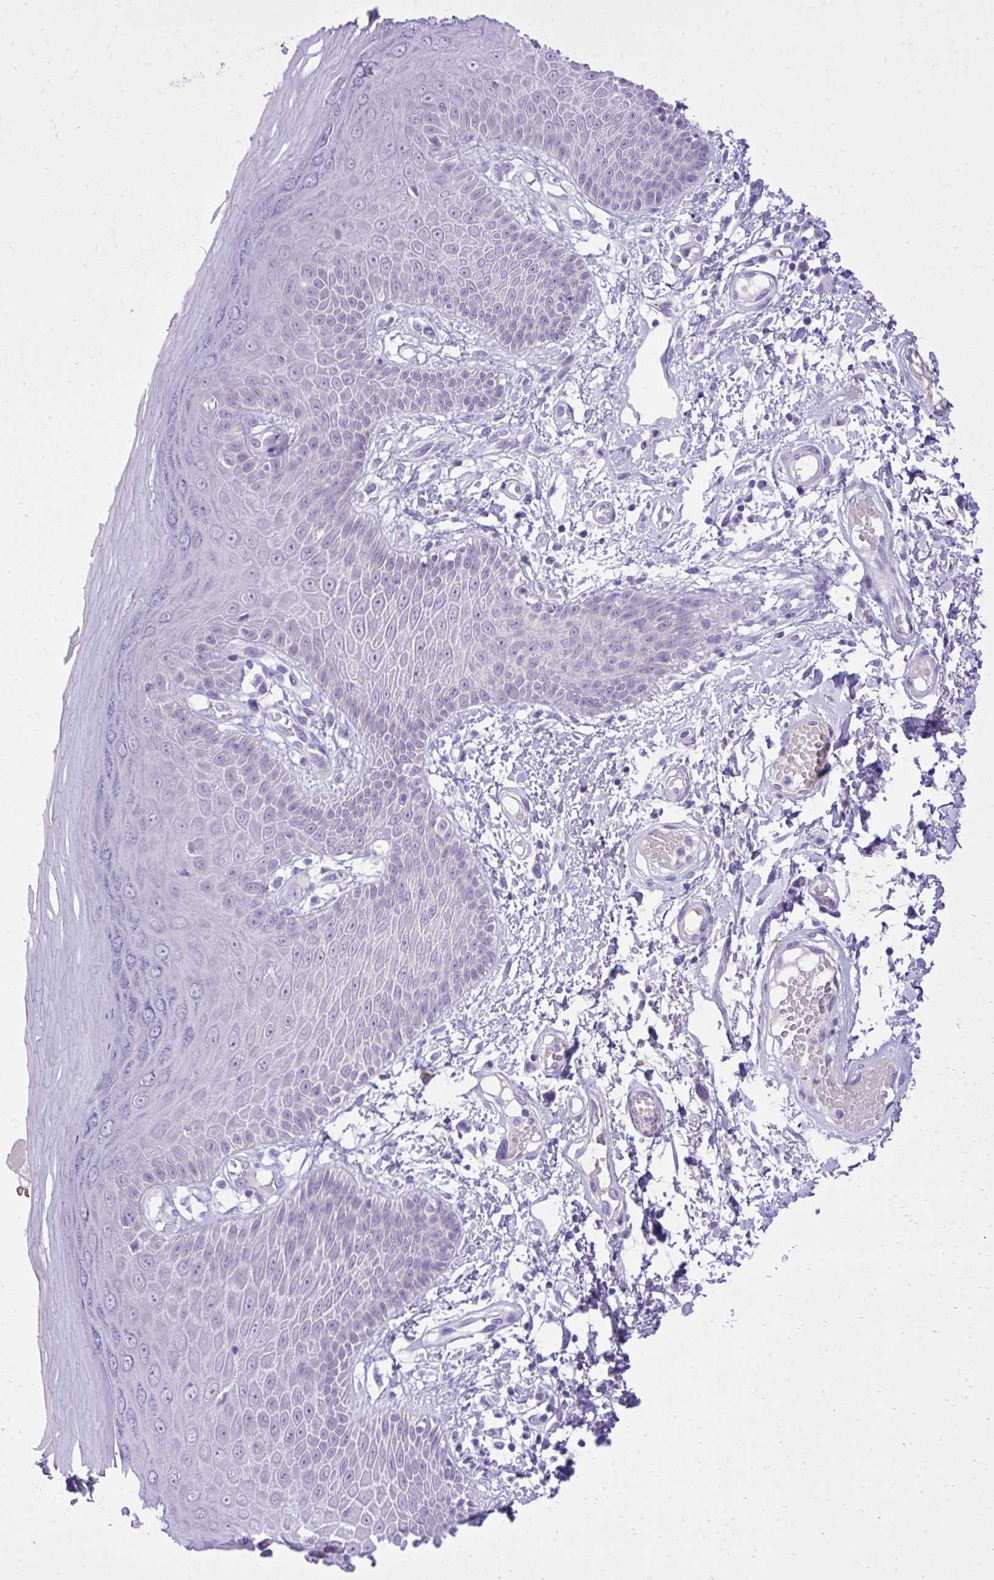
{"staining": {"intensity": "weak", "quantity": "<25%", "location": "cytoplasmic/membranous"}, "tissue": "skin", "cell_type": "Epidermal cells", "image_type": "normal", "snomed": [{"axis": "morphology", "description": "Normal tissue, NOS"}, {"axis": "topography", "description": "Anal"}, {"axis": "topography", "description": "Peripheral nerve tissue"}], "caption": "This micrograph is of normal skin stained with immunohistochemistry (IHC) to label a protein in brown with the nuclei are counter-stained blue. There is no expression in epidermal cells. Brightfield microscopy of IHC stained with DAB (brown) and hematoxylin (blue), captured at high magnification.", "gene": "PITPNM3", "patient": {"sex": "male", "age": 78}}